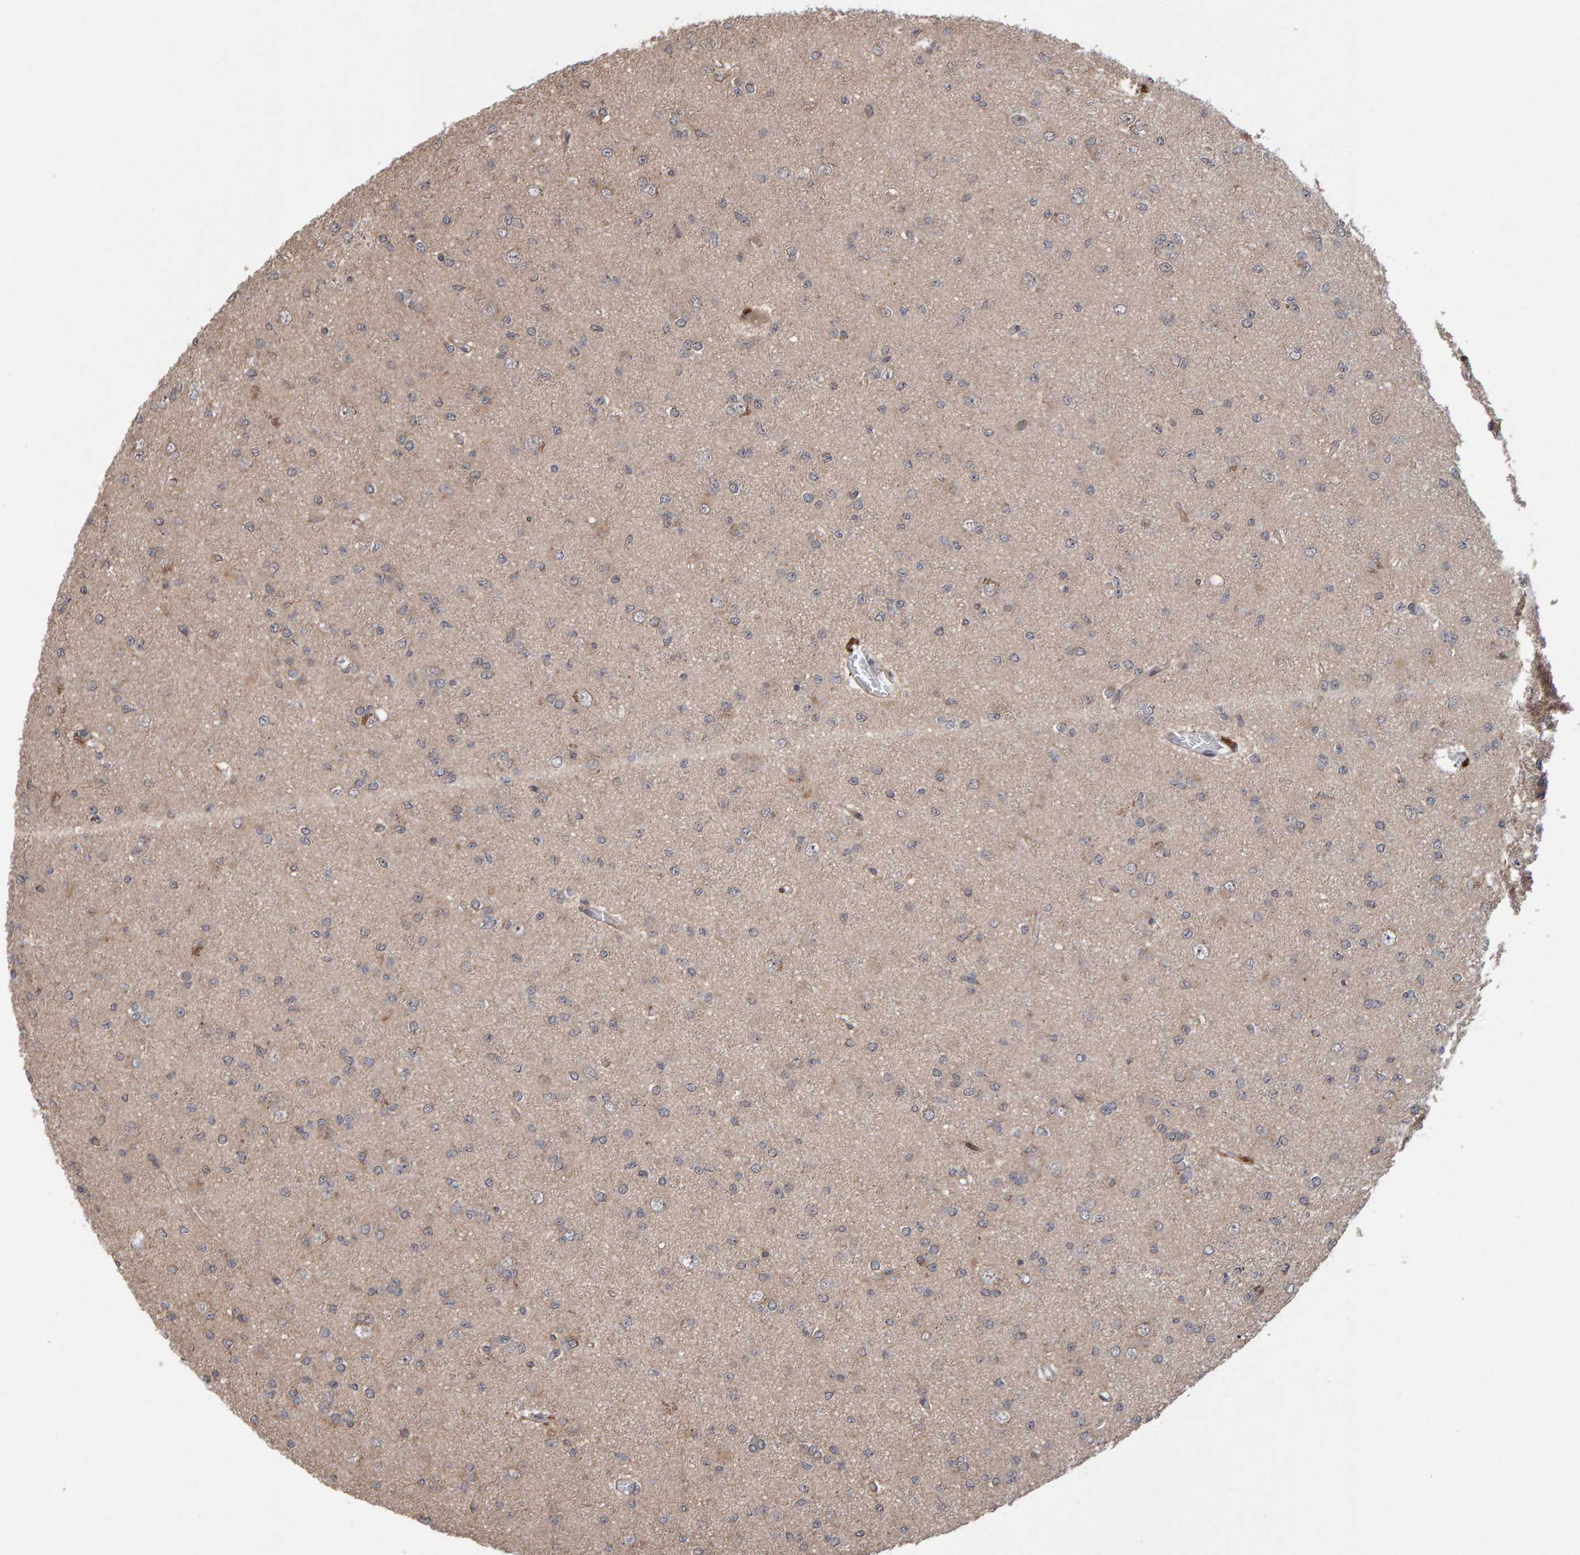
{"staining": {"intensity": "weak", "quantity": "25%-75%", "location": "cytoplasmic/membranous"}, "tissue": "glioma", "cell_type": "Tumor cells", "image_type": "cancer", "snomed": [{"axis": "morphology", "description": "Glioma, malignant, Low grade"}, {"axis": "topography", "description": "Brain"}], "caption": "A brown stain labels weak cytoplasmic/membranous staining of a protein in malignant glioma (low-grade) tumor cells.", "gene": "PECR", "patient": {"sex": "female", "age": 22}}